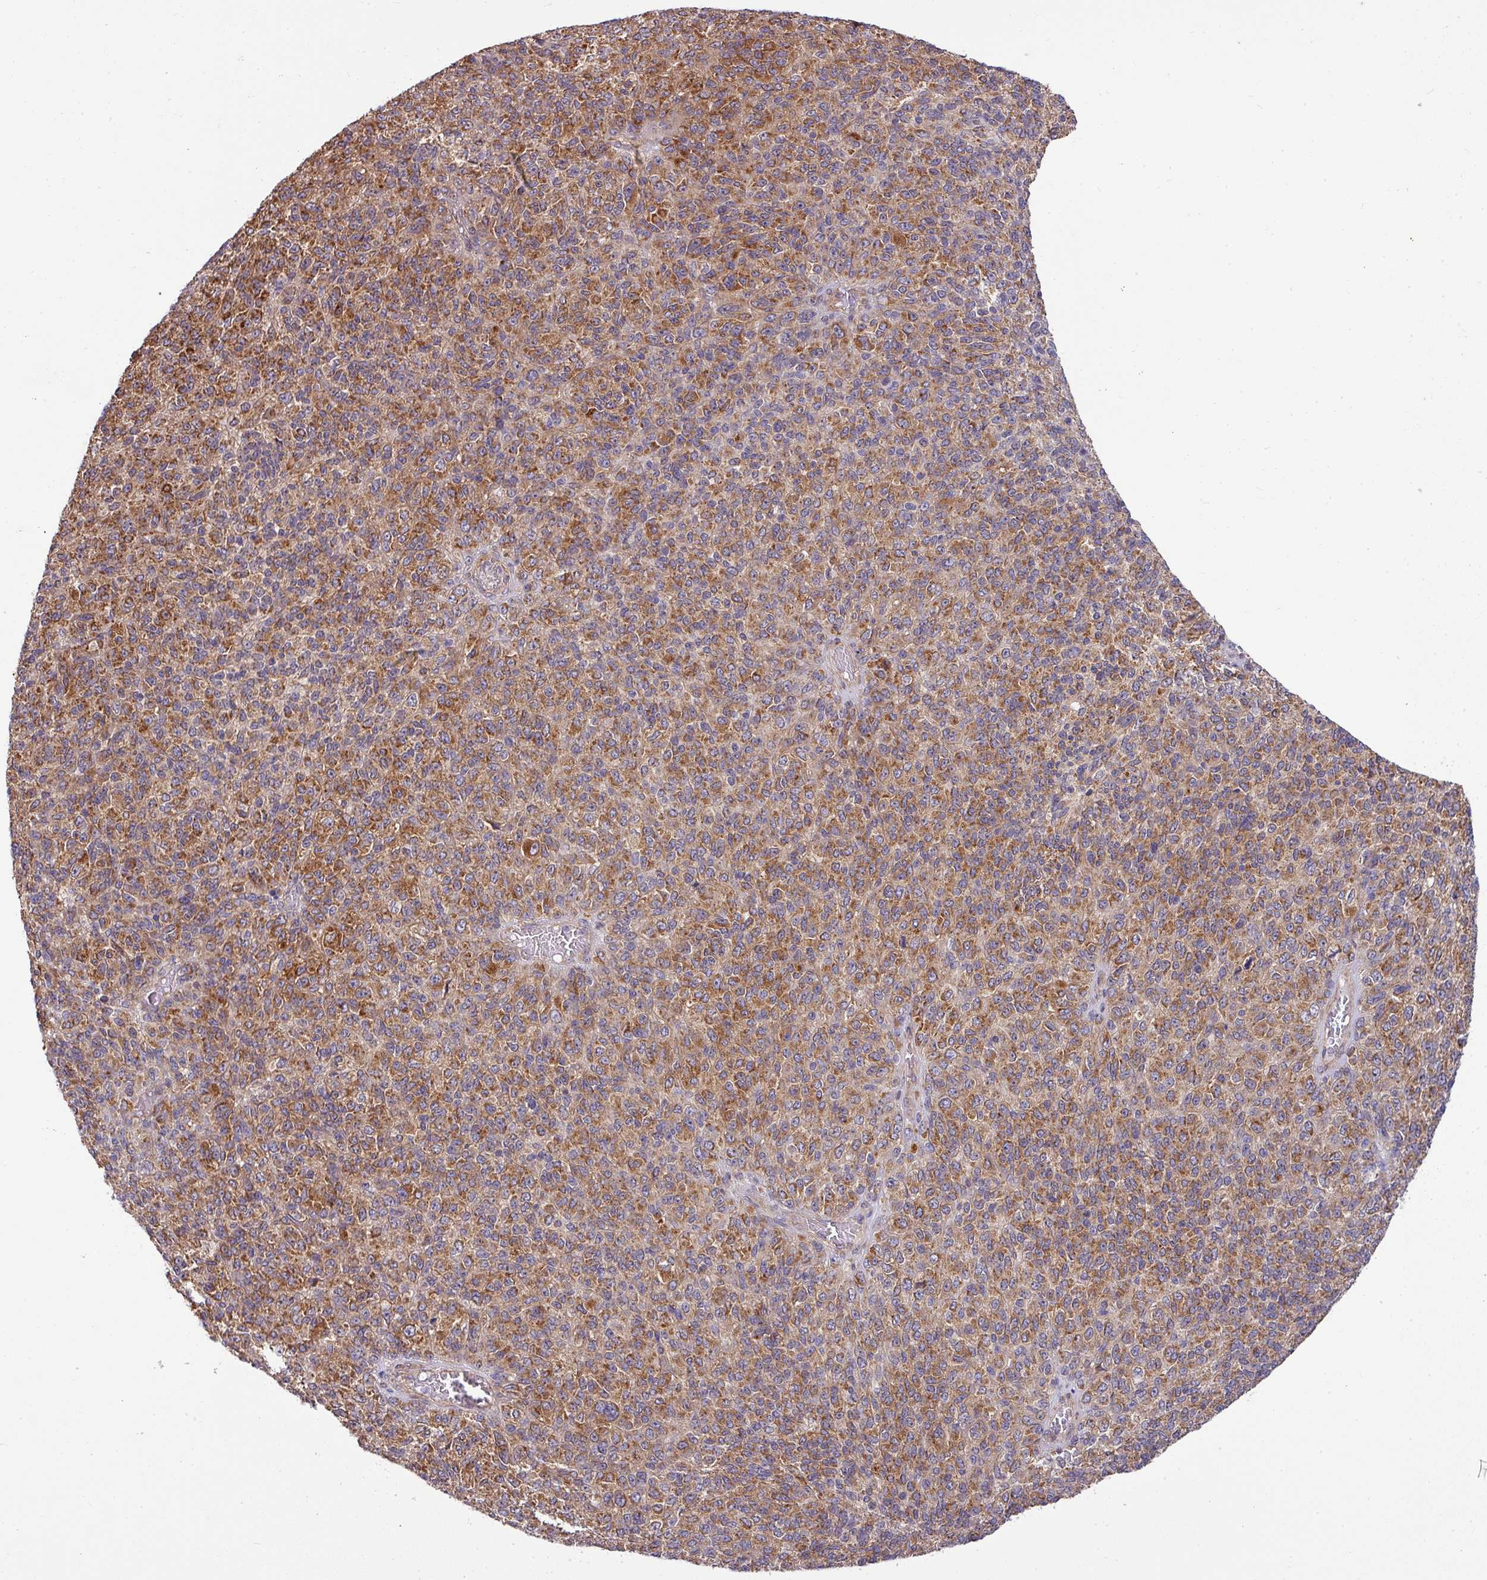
{"staining": {"intensity": "moderate", "quantity": ">75%", "location": "cytoplasmic/membranous"}, "tissue": "melanoma", "cell_type": "Tumor cells", "image_type": "cancer", "snomed": [{"axis": "morphology", "description": "Malignant melanoma, Metastatic site"}, {"axis": "topography", "description": "Brain"}], "caption": "Immunohistochemical staining of melanoma shows moderate cytoplasmic/membranous protein staining in about >75% of tumor cells.", "gene": "TIMMDC1", "patient": {"sex": "female", "age": 56}}